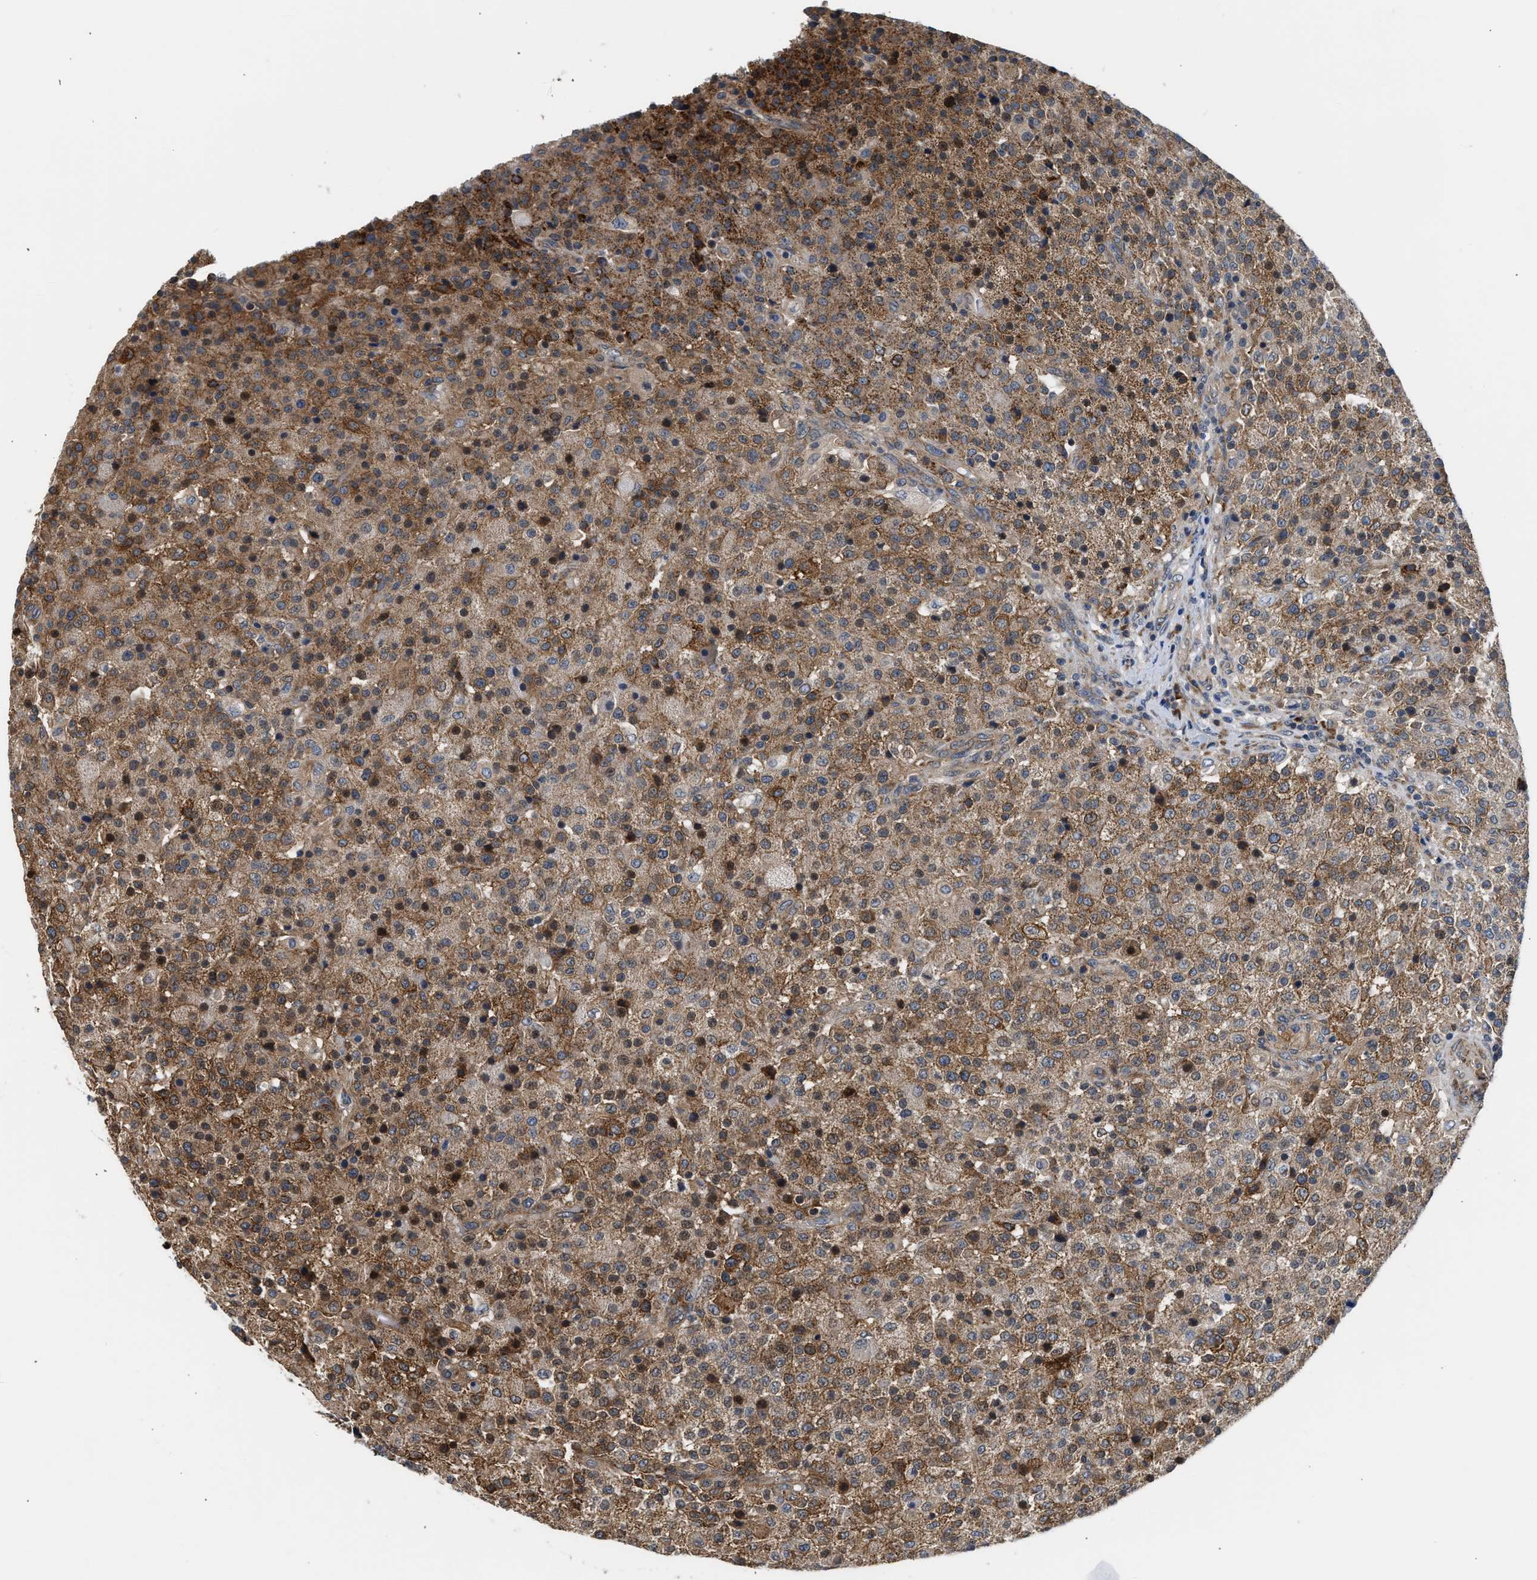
{"staining": {"intensity": "moderate", "quantity": ">75%", "location": "cytoplasmic/membranous"}, "tissue": "testis cancer", "cell_type": "Tumor cells", "image_type": "cancer", "snomed": [{"axis": "morphology", "description": "Seminoma, NOS"}, {"axis": "topography", "description": "Testis"}], "caption": "Moderate cytoplasmic/membranous positivity is present in about >75% of tumor cells in testis cancer (seminoma).", "gene": "POLG2", "patient": {"sex": "male", "age": 59}}